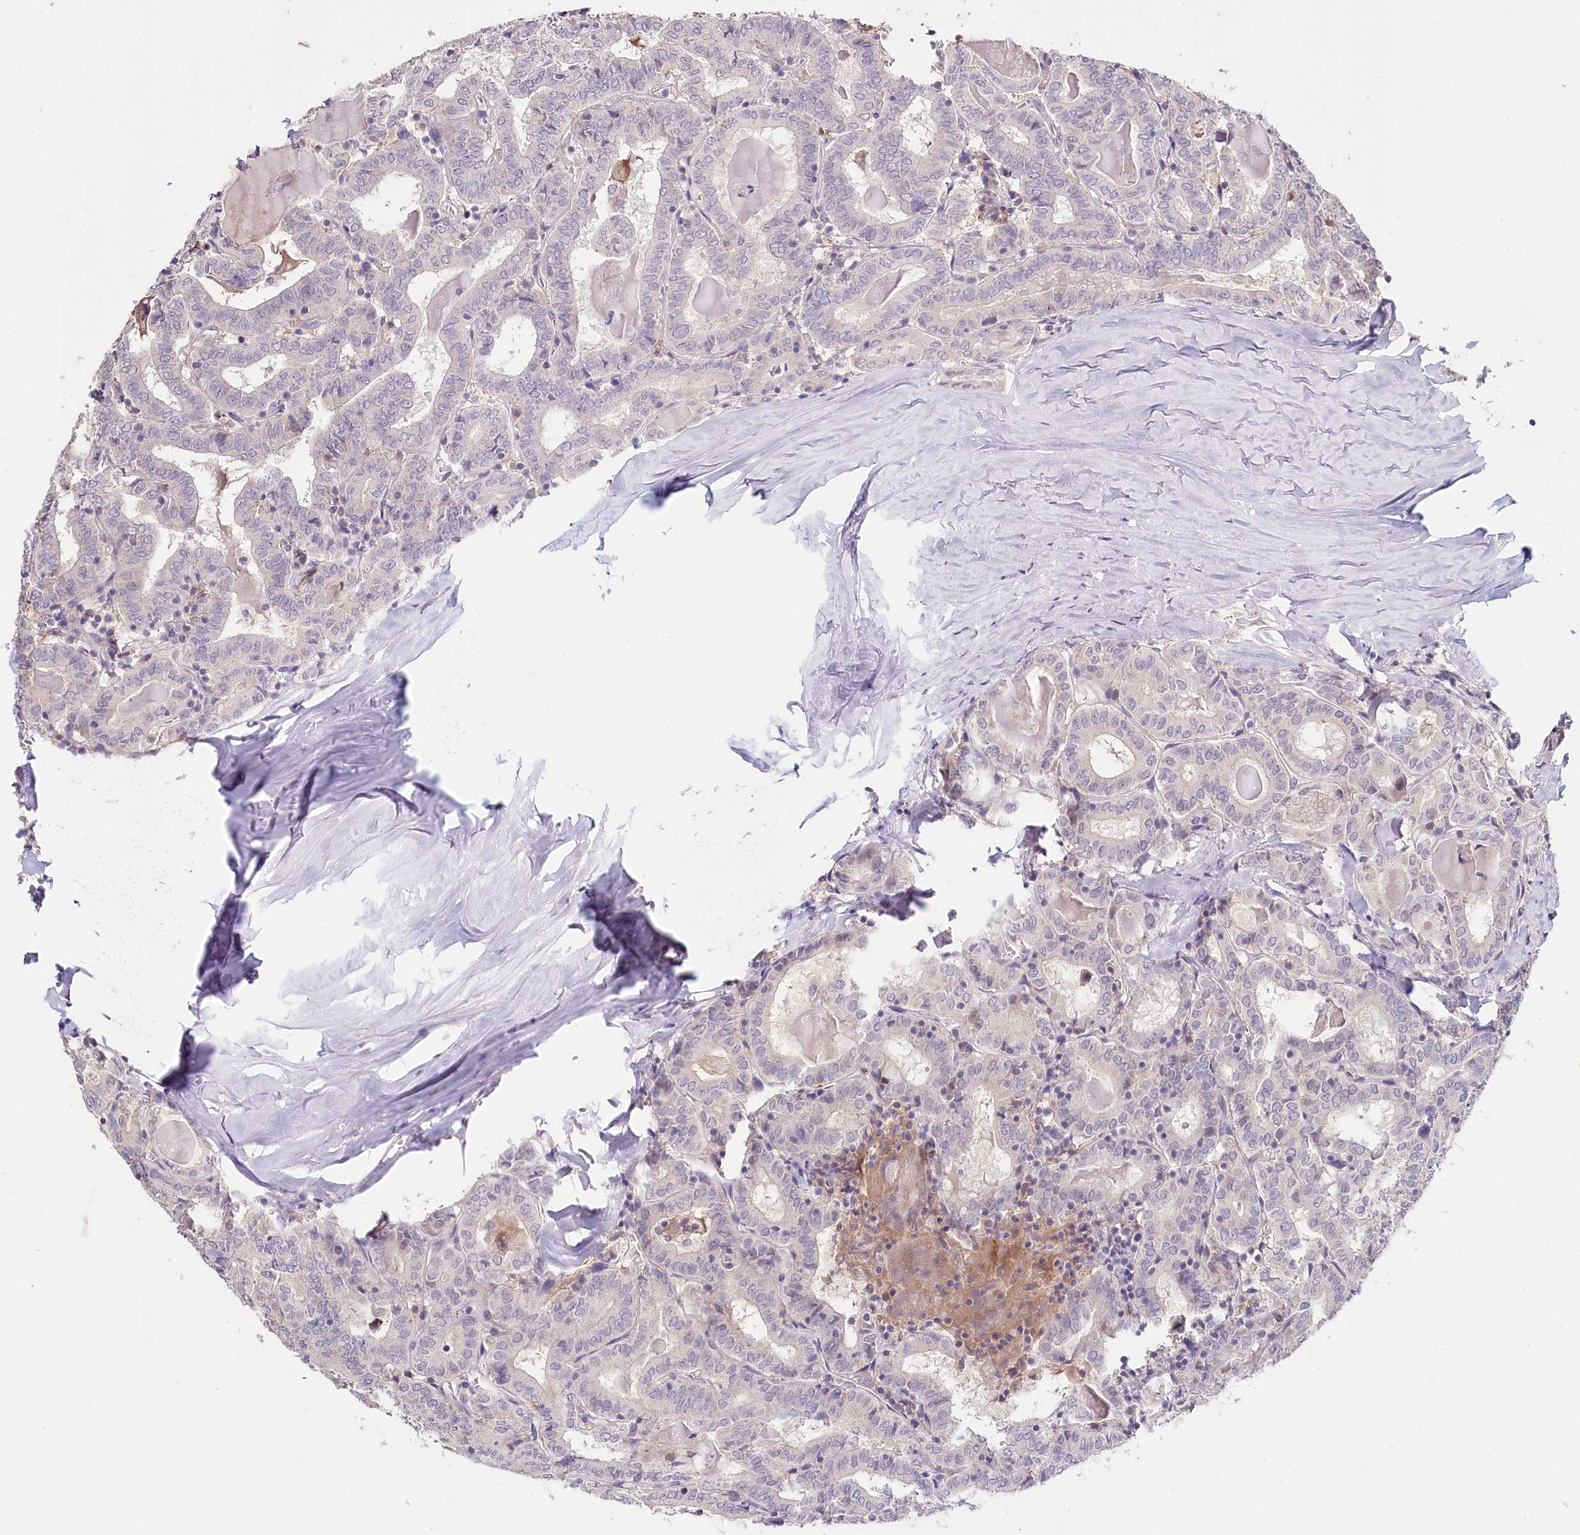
{"staining": {"intensity": "negative", "quantity": "none", "location": "none"}, "tissue": "thyroid cancer", "cell_type": "Tumor cells", "image_type": "cancer", "snomed": [{"axis": "morphology", "description": "Papillary adenocarcinoma, NOS"}, {"axis": "topography", "description": "Thyroid gland"}], "caption": "There is no significant staining in tumor cells of thyroid cancer (papillary adenocarcinoma).", "gene": "DAPK1", "patient": {"sex": "female", "age": 72}}